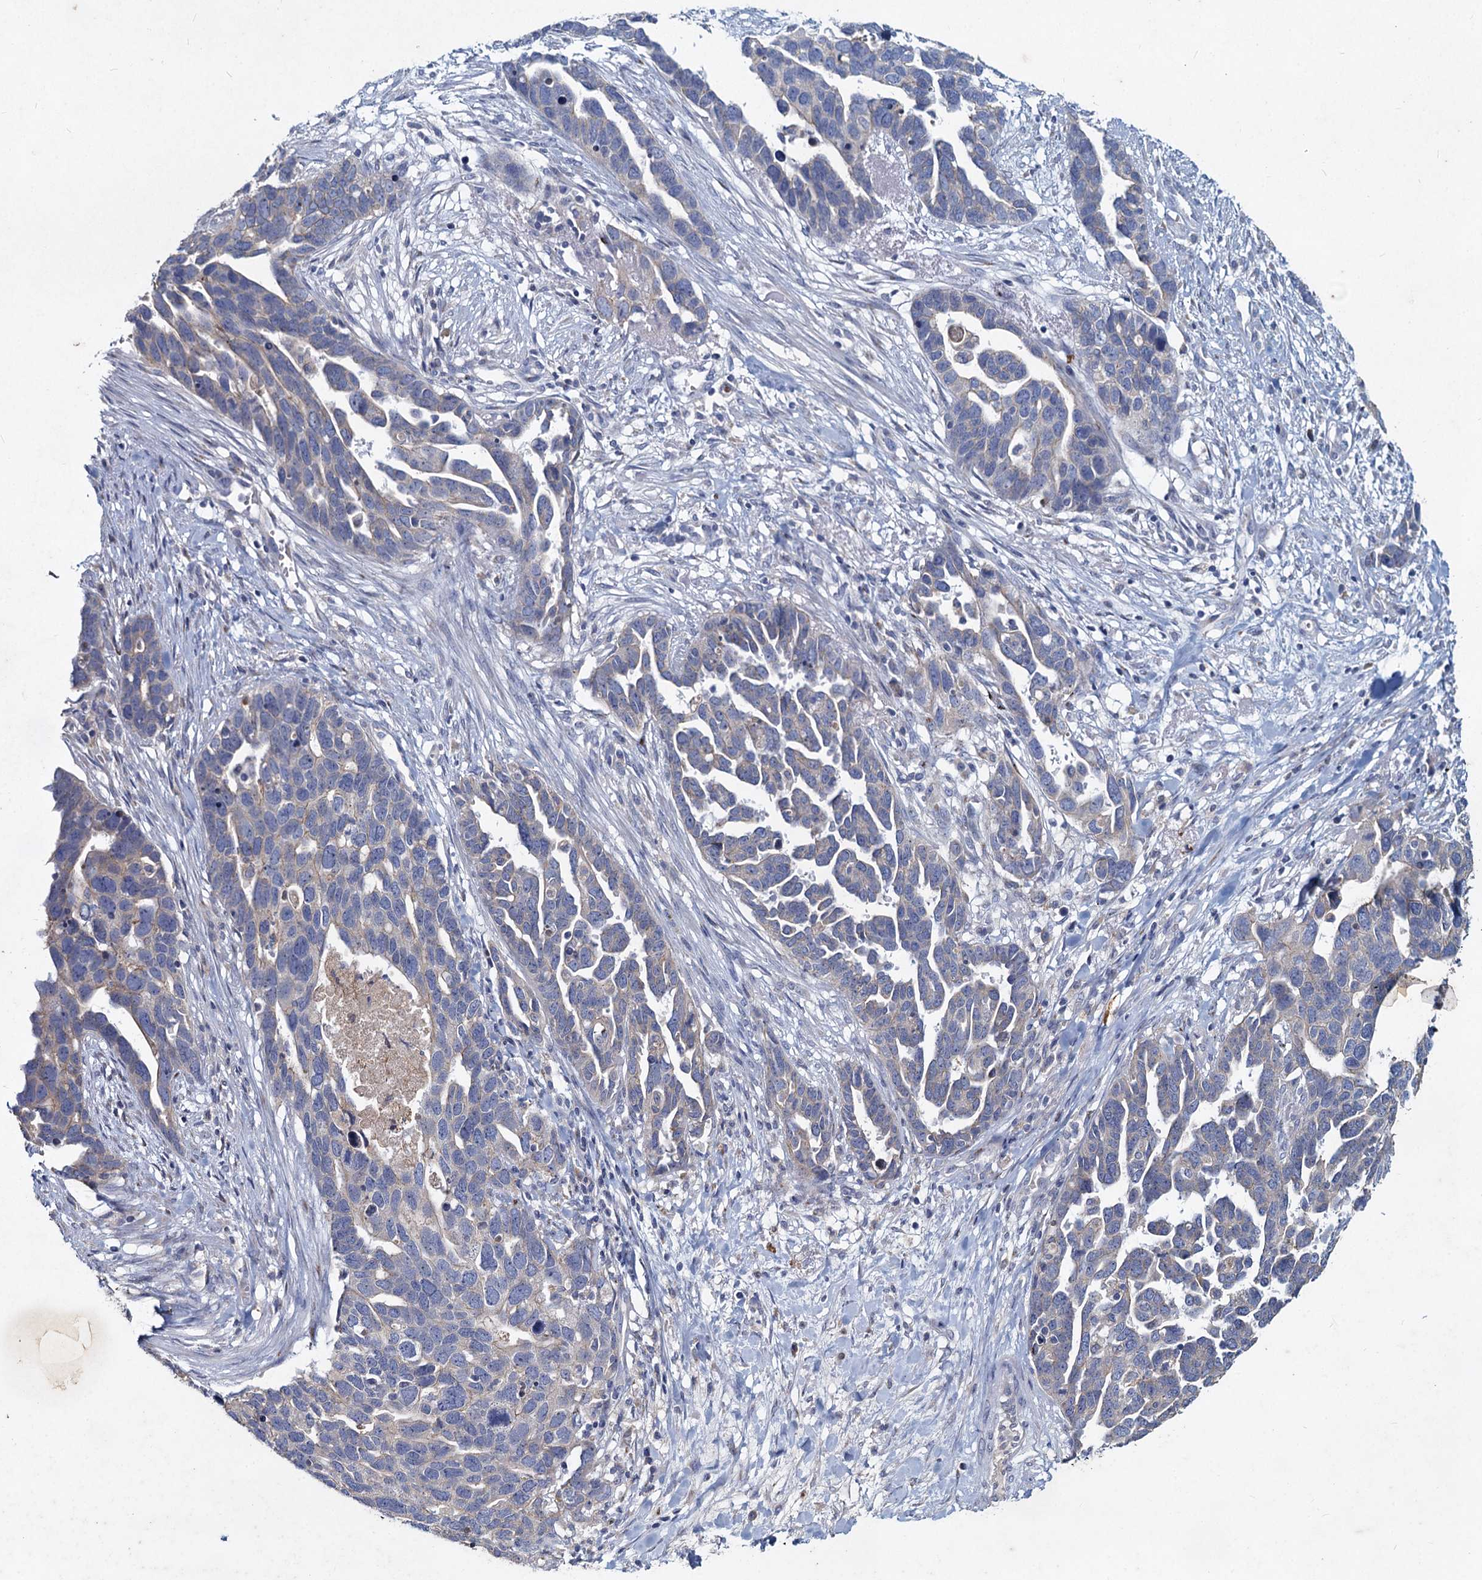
{"staining": {"intensity": "negative", "quantity": "none", "location": "none"}, "tissue": "ovarian cancer", "cell_type": "Tumor cells", "image_type": "cancer", "snomed": [{"axis": "morphology", "description": "Cystadenocarcinoma, serous, NOS"}, {"axis": "topography", "description": "Ovary"}], "caption": "Human serous cystadenocarcinoma (ovarian) stained for a protein using immunohistochemistry (IHC) reveals no staining in tumor cells.", "gene": "TMX2", "patient": {"sex": "female", "age": 54}}